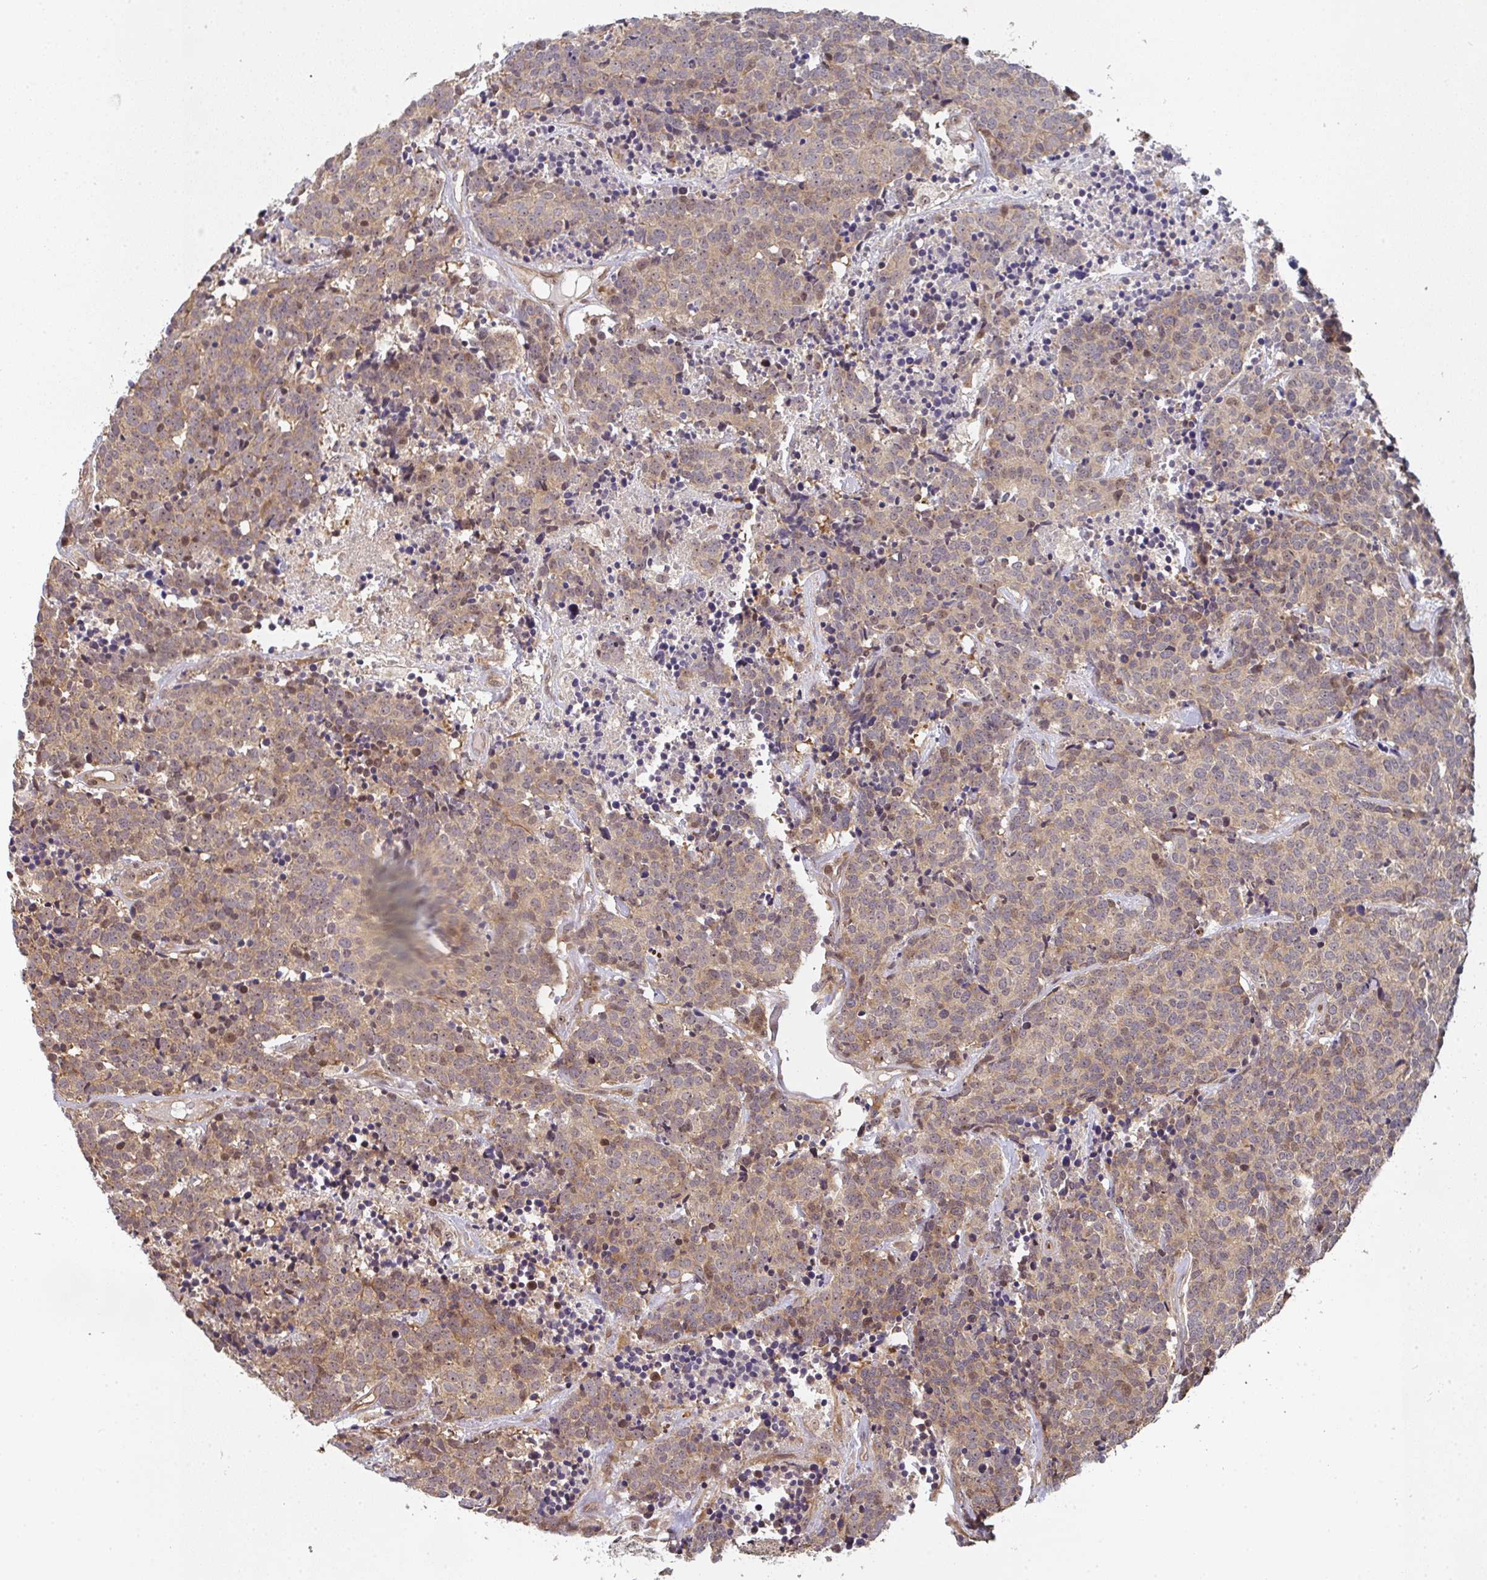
{"staining": {"intensity": "weak", "quantity": ">75%", "location": "cytoplasmic/membranous,nuclear"}, "tissue": "carcinoid", "cell_type": "Tumor cells", "image_type": "cancer", "snomed": [{"axis": "morphology", "description": "Carcinoid, malignant, NOS"}, {"axis": "topography", "description": "Skin"}], "caption": "Immunohistochemical staining of malignant carcinoid shows weak cytoplasmic/membranous and nuclear protein staining in approximately >75% of tumor cells. The protein of interest is shown in brown color, while the nuclei are stained blue.", "gene": "SIMC1", "patient": {"sex": "female", "age": 79}}